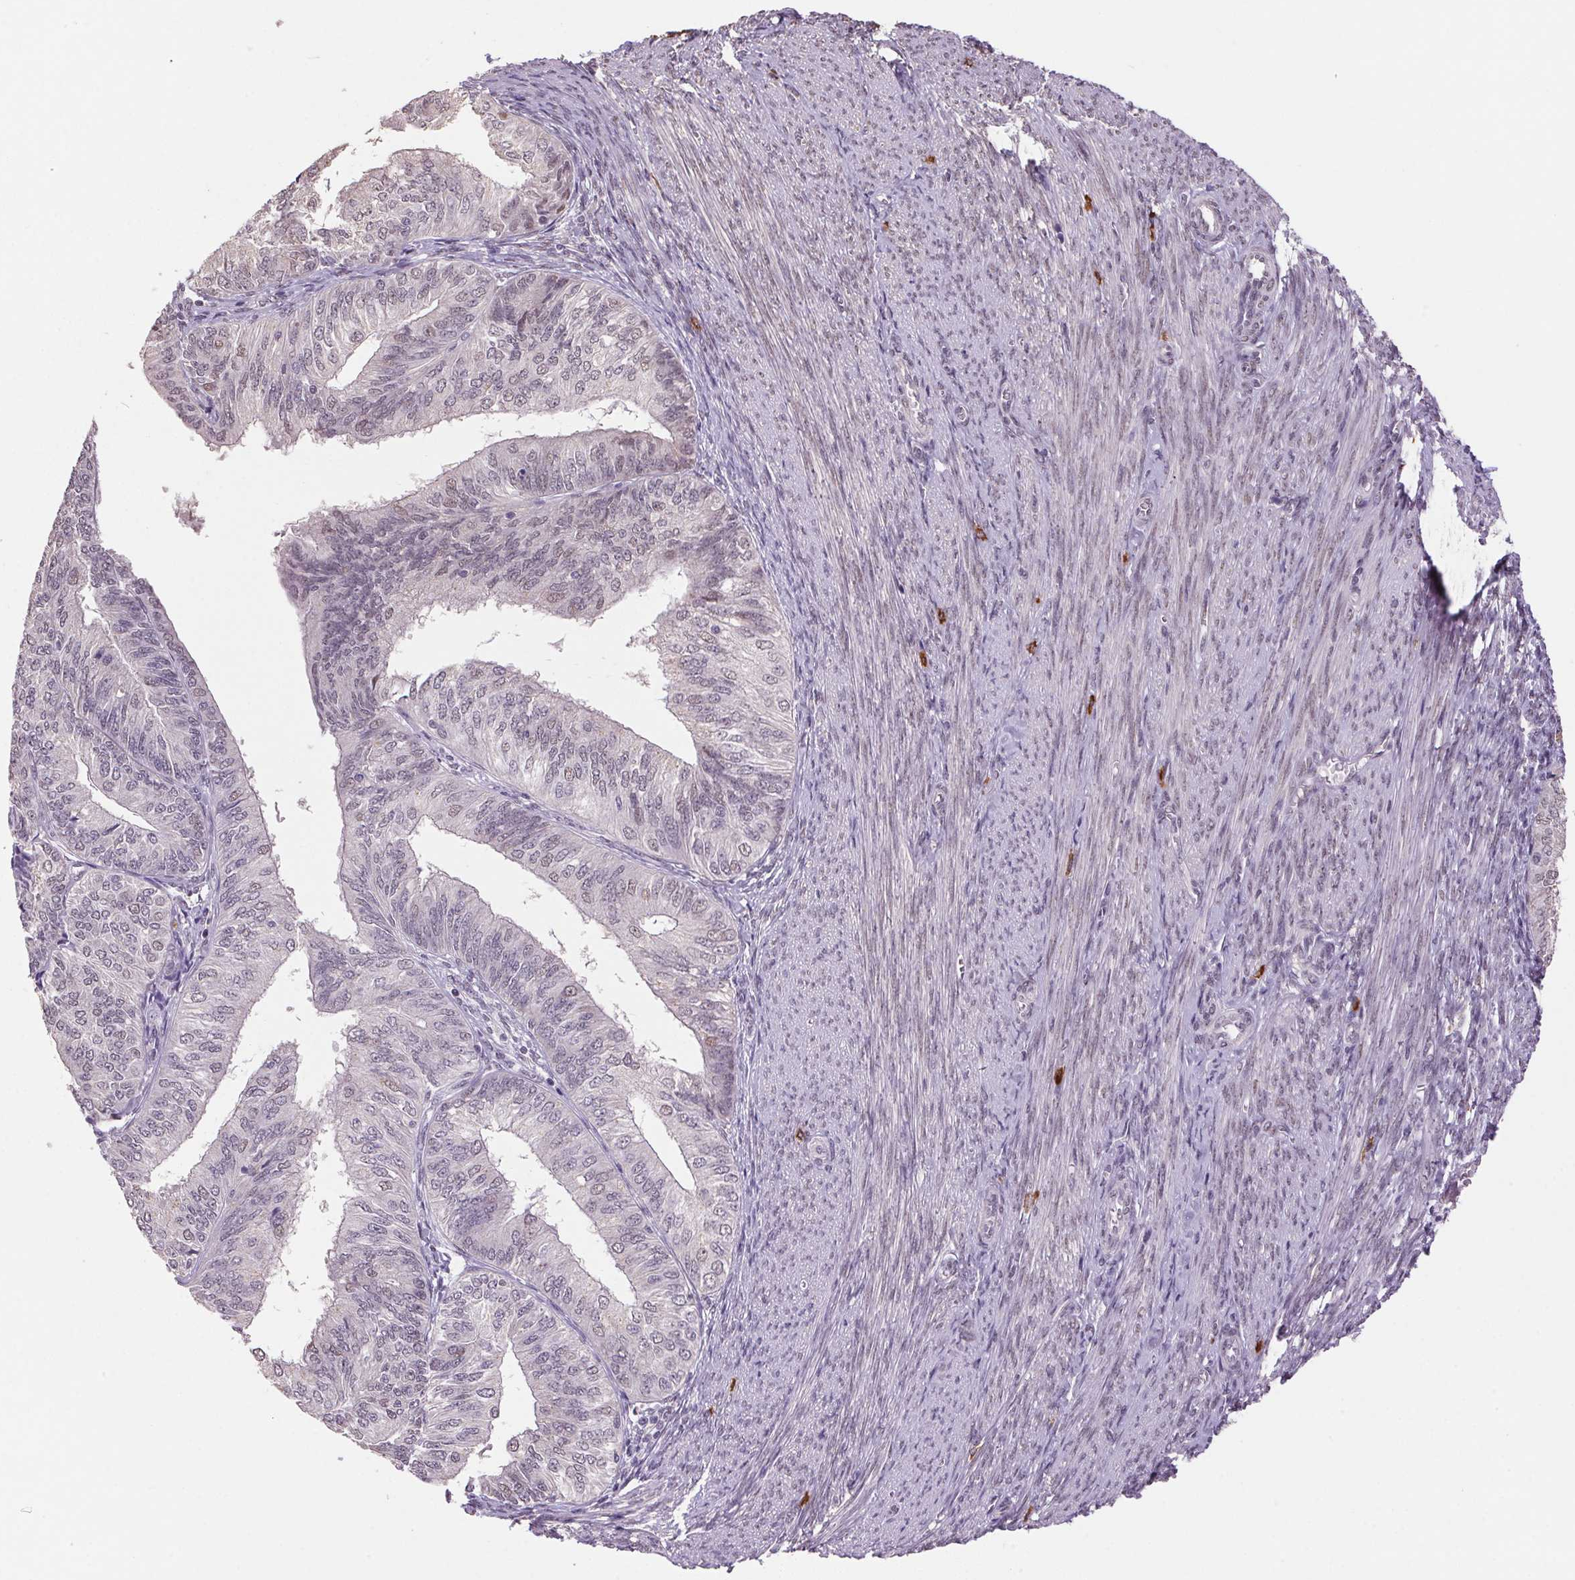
{"staining": {"intensity": "negative", "quantity": "none", "location": "none"}, "tissue": "endometrial cancer", "cell_type": "Tumor cells", "image_type": "cancer", "snomed": [{"axis": "morphology", "description": "Adenocarcinoma, NOS"}, {"axis": "topography", "description": "Endometrium"}], "caption": "Tumor cells are negative for brown protein staining in endometrial cancer. (Immunohistochemistry, brightfield microscopy, high magnification).", "gene": "ZBTB4", "patient": {"sex": "female", "age": 58}}